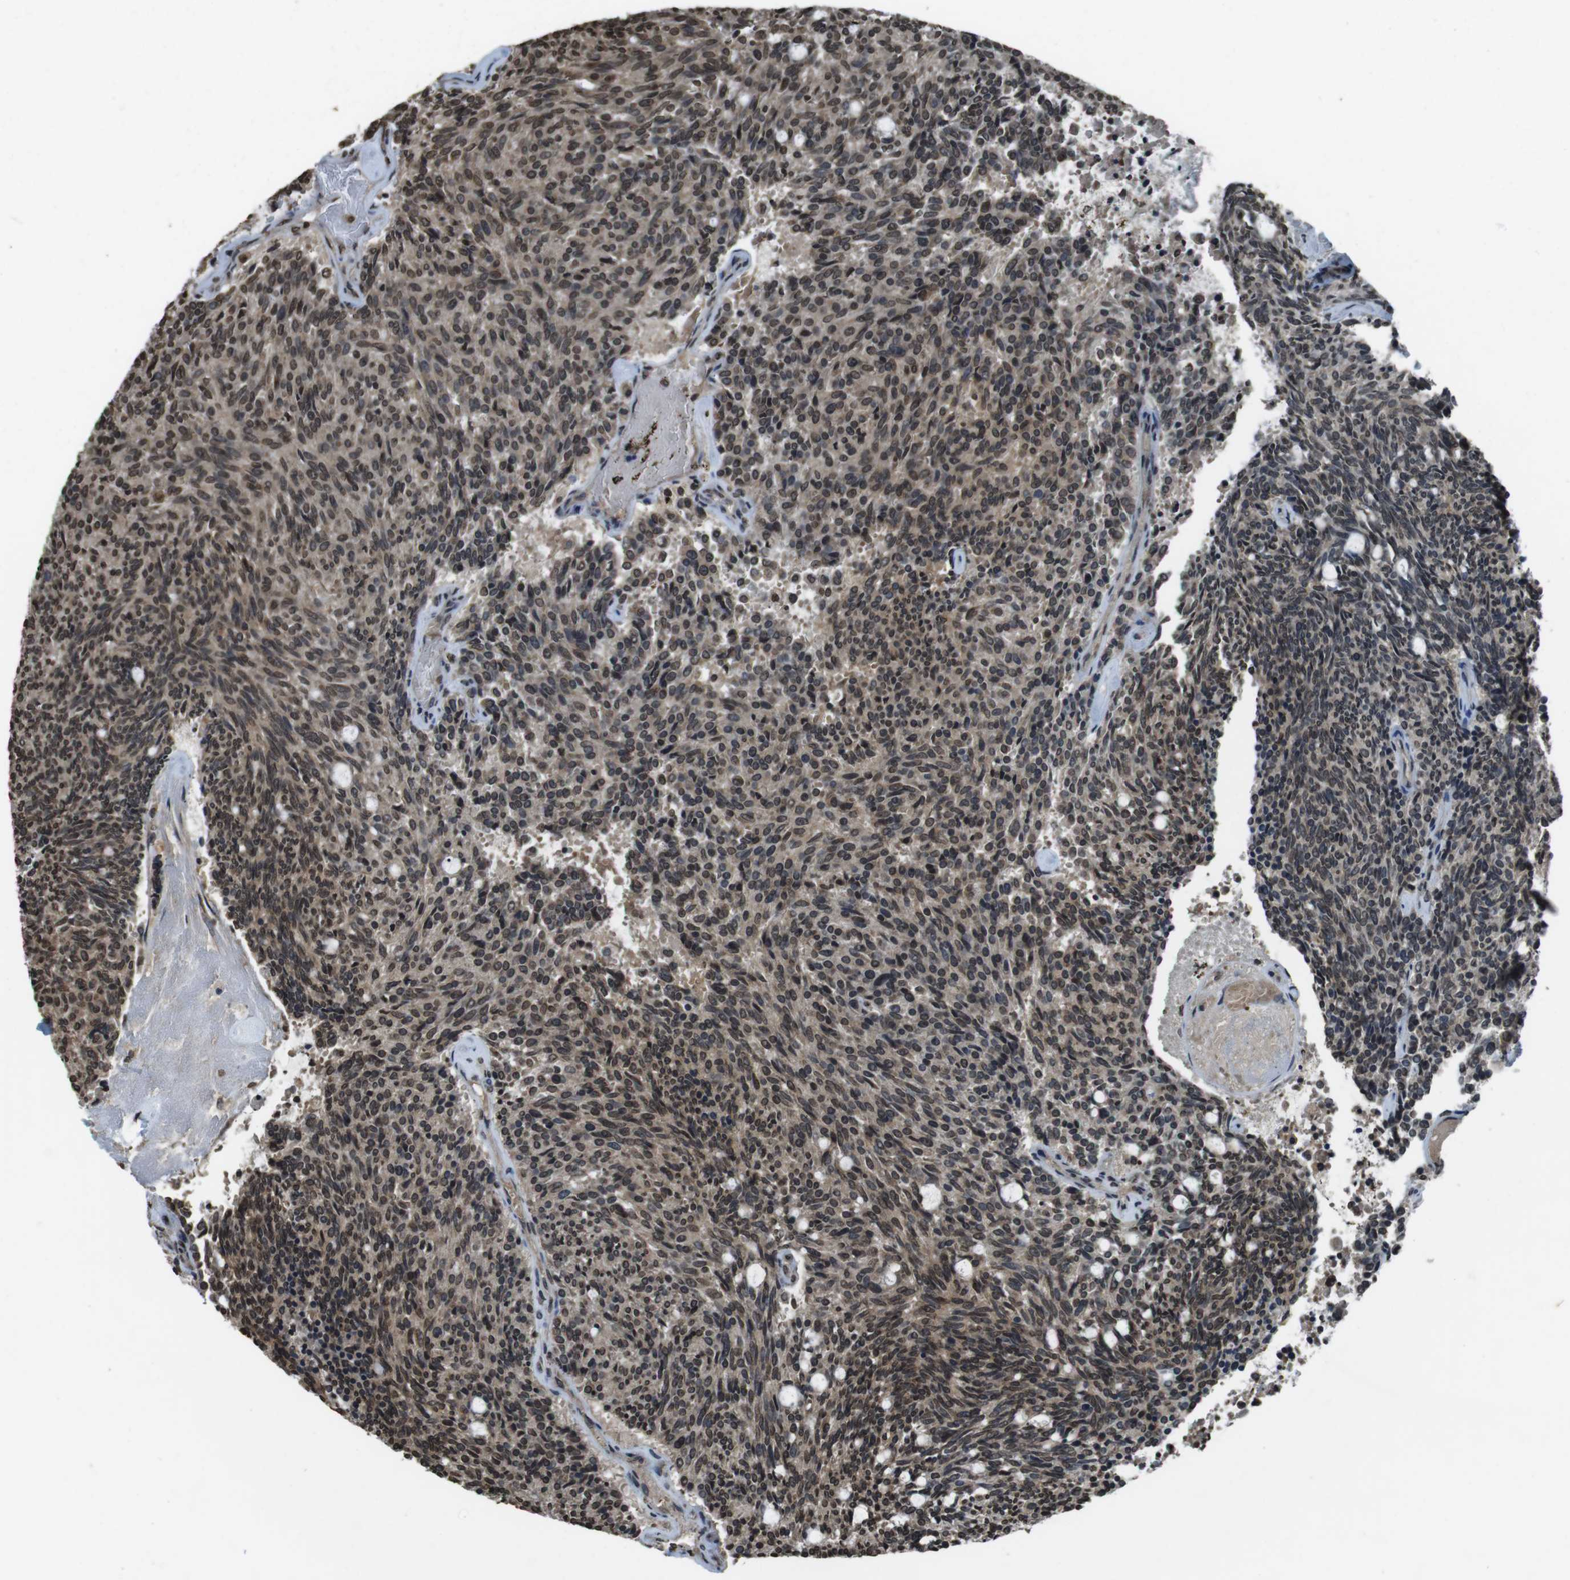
{"staining": {"intensity": "moderate", "quantity": ">75%", "location": "nuclear"}, "tissue": "carcinoid", "cell_type": "Tumor cells", "image_type": "cancer", "snomed": [{"axis": "morphology", "description": "Carcinoid, malignant, NOS"}, {"axis": "topography", "description": "Pancreas"}], "caption": "Protein expression analysis of human malignant carcinoid reveals moderate nuclear expression in approximately >75% of tumor cells.", "gene": "MAF", "patient": {"sex": "female", "age": 54}}